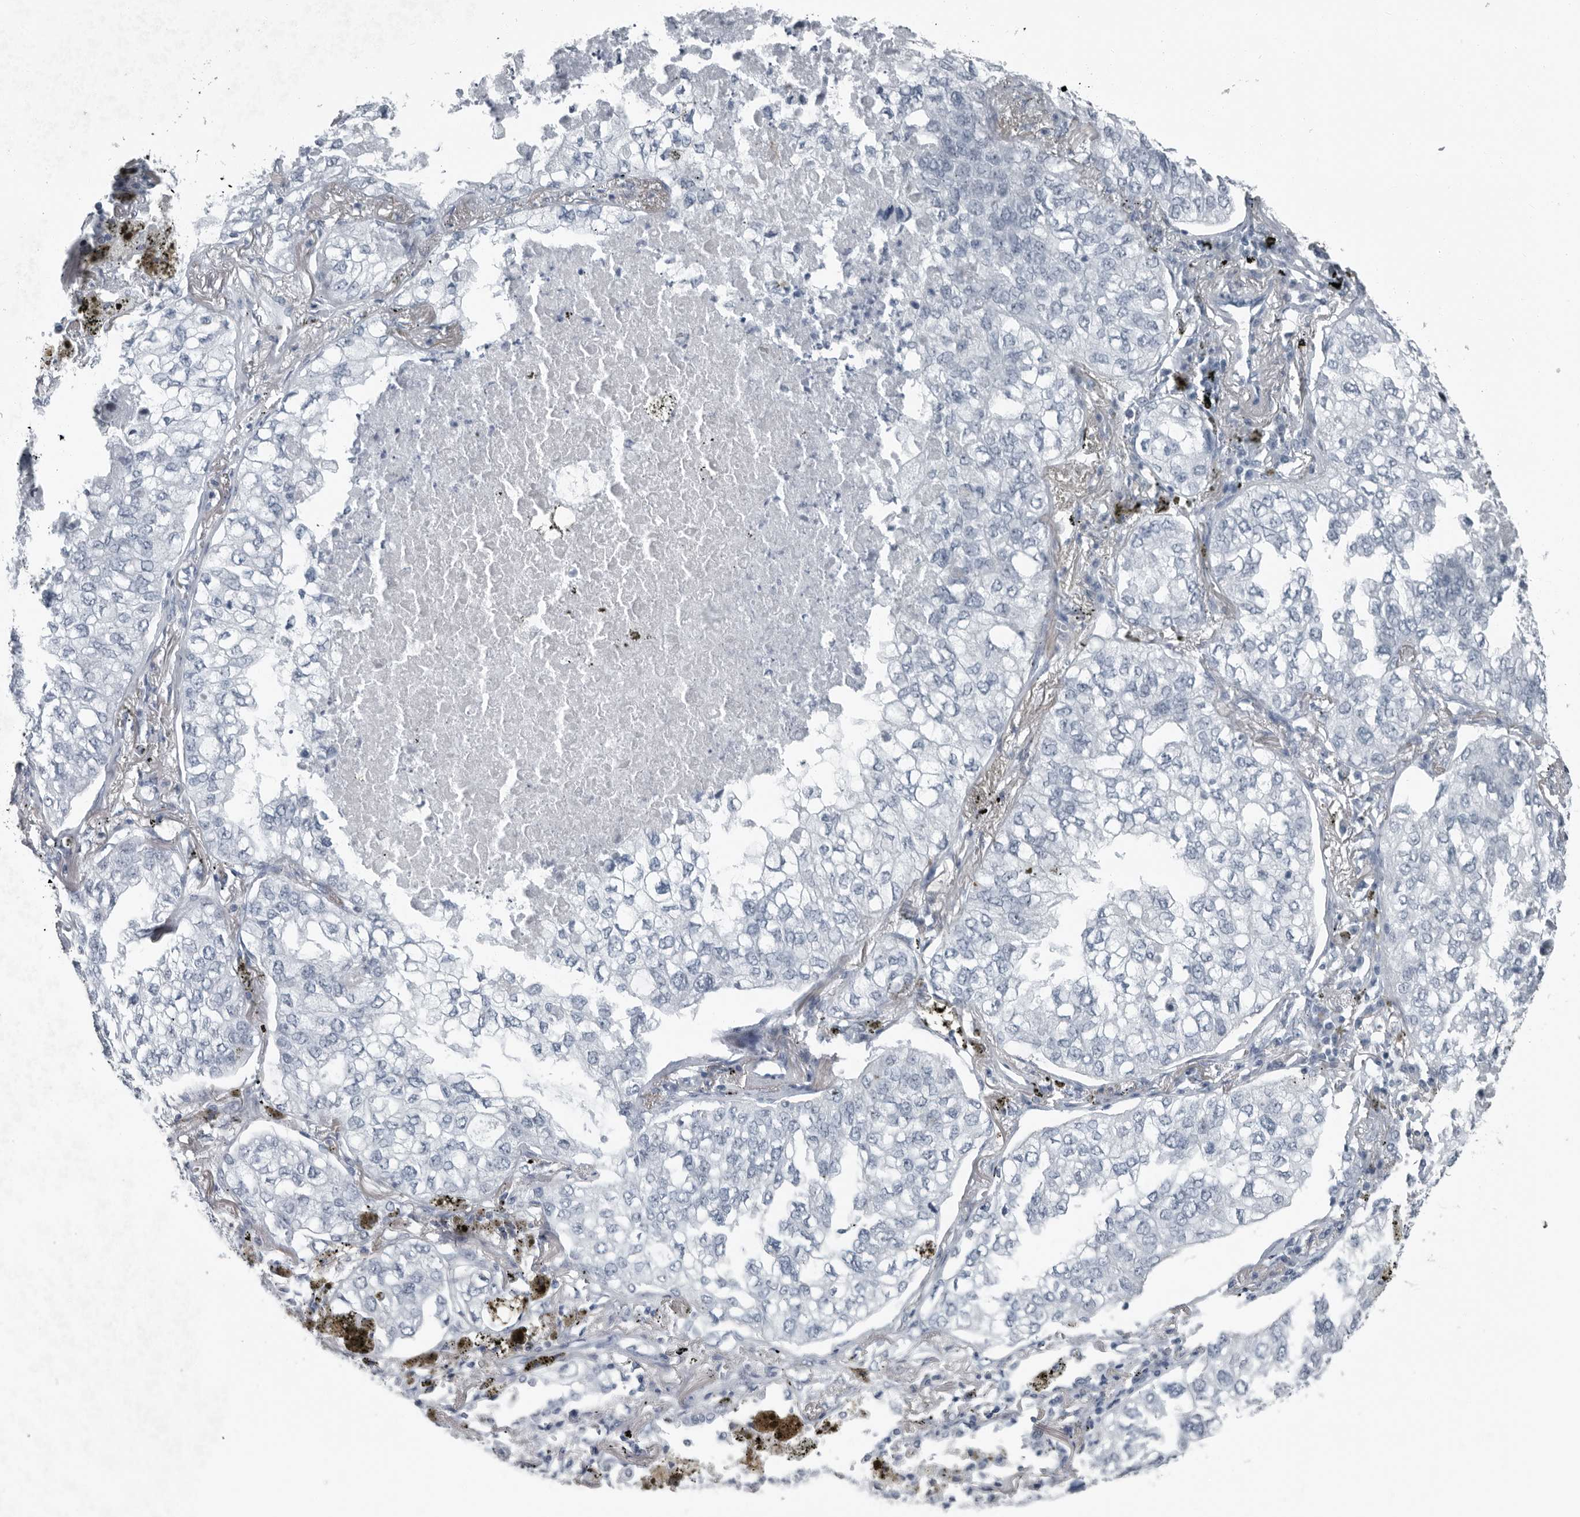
{"staining": {"intensity": "negative", "quantity": "none", "location": "none"}, "tissue": "lung cancer", "cell_type": "Tumor cells", "image_type": "cancer", "snomed": [{"axis": "morphology", "description": "Adenocarcinoma, NOS"}, {"axis": "topography", "description": "Lung"}], "caption": "IHC of human lung cancer (adenocarcinoma) exhibits no staining in tumor cells. The staining is performed using DAB (3,3'-diaminobenzidine) brown chromogen with nuclei counter-stained in using hematoxylin.", "gene": "PDCD11", "patient": {"sex": "male", "age": 65}}